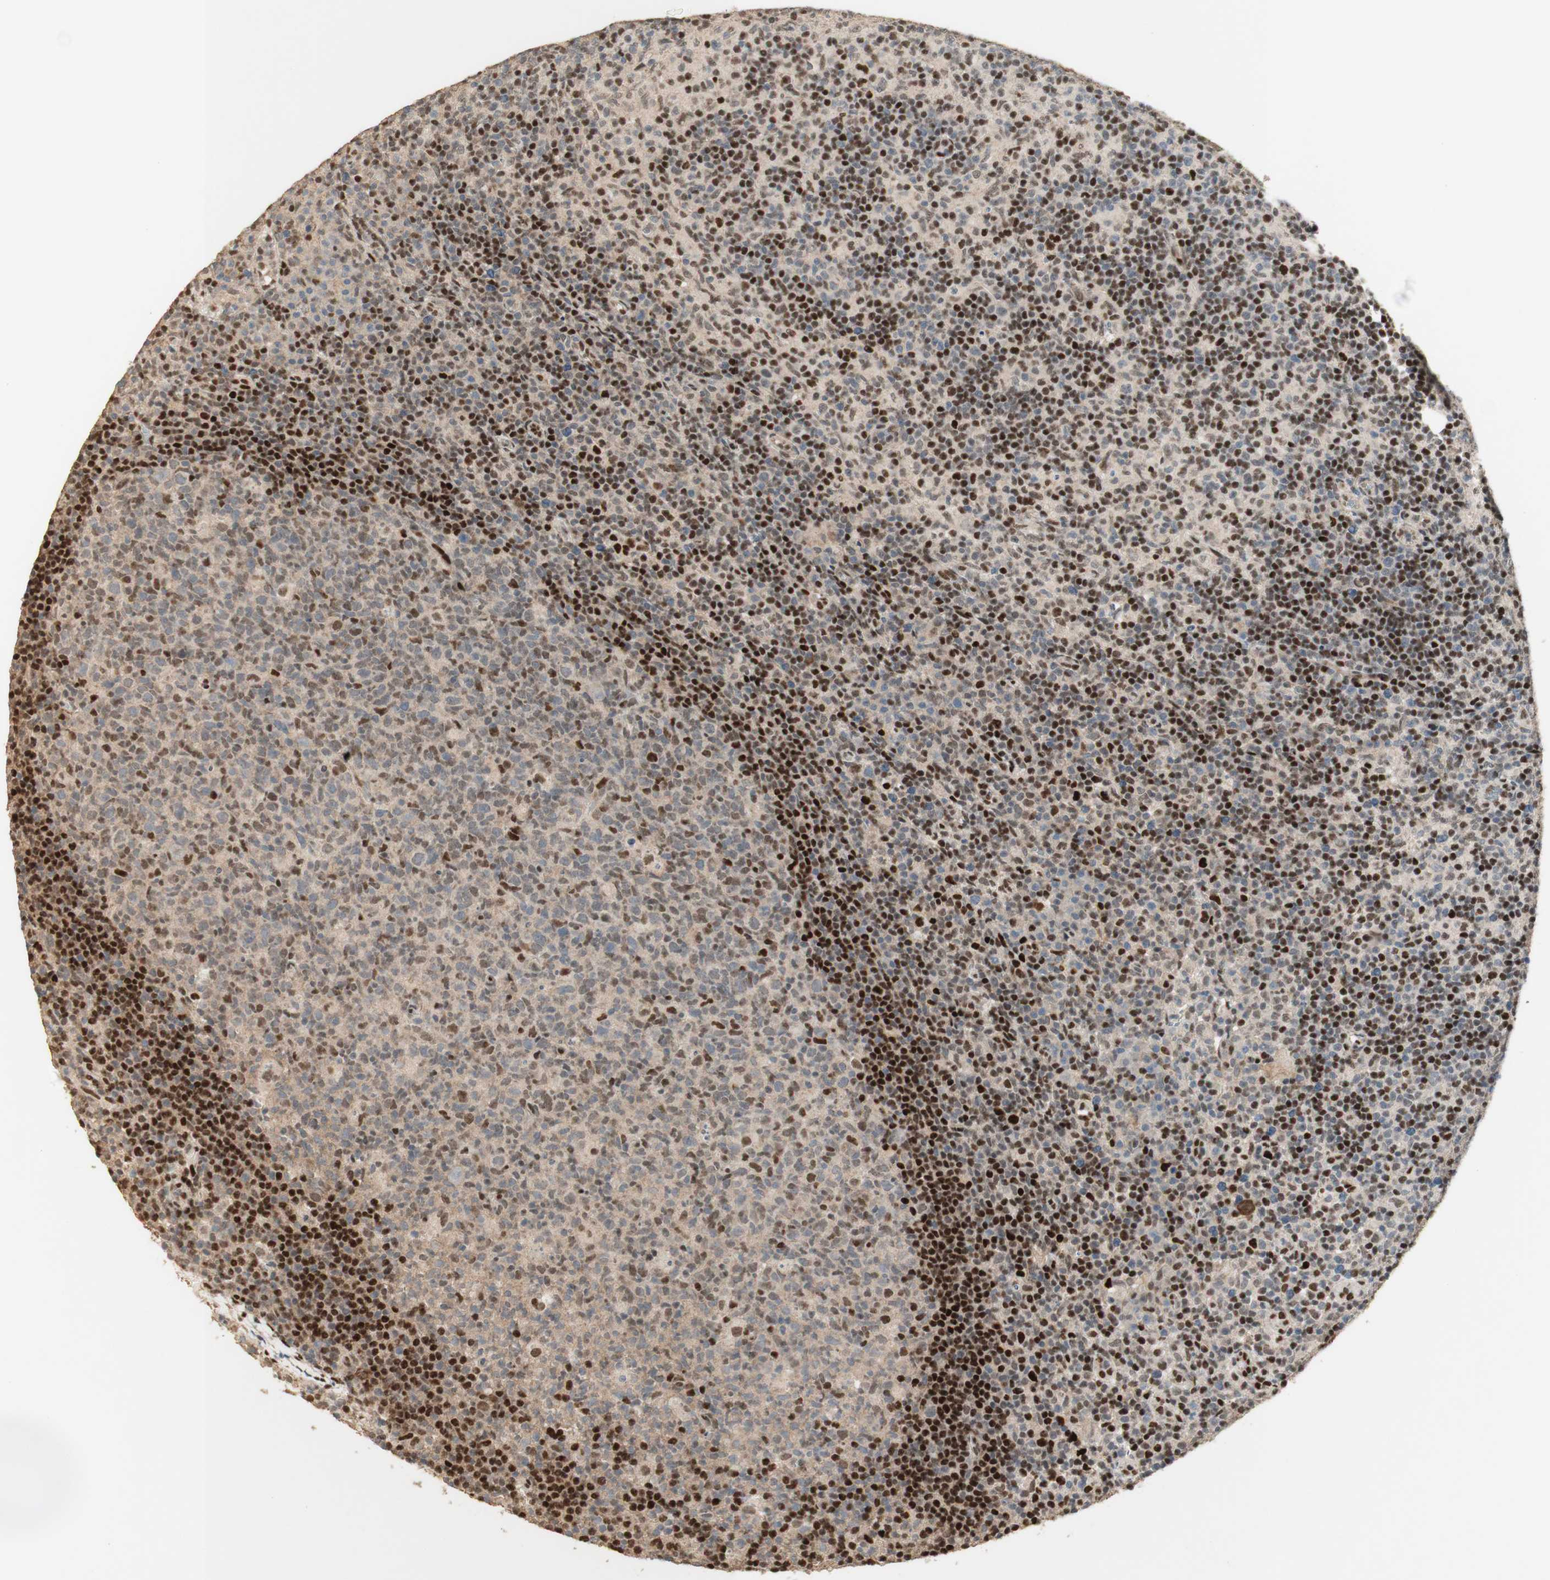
{"staining": {"intensity": "weak", "quantity": "25%-75%", "location": "nuclear"}, "tissue": "lymph node", "cell_type": "Germinal center cells", "image_type": "normal", "snomed": [{"axis": "morphology", "description": "Normal tissue, NOS"}, {"axis": "morphology", "description": "Inflammation, NOS"}, {"axis": "topography", "description": "Lymph node"}], "caption": "This image shows IHC staining of unremarkable human lymph node, with low weak nuclear staining in about 25%-75% of germinal center cells.", "gene": "FOXP1", "patient": {"sex": "male", "age": 55}}